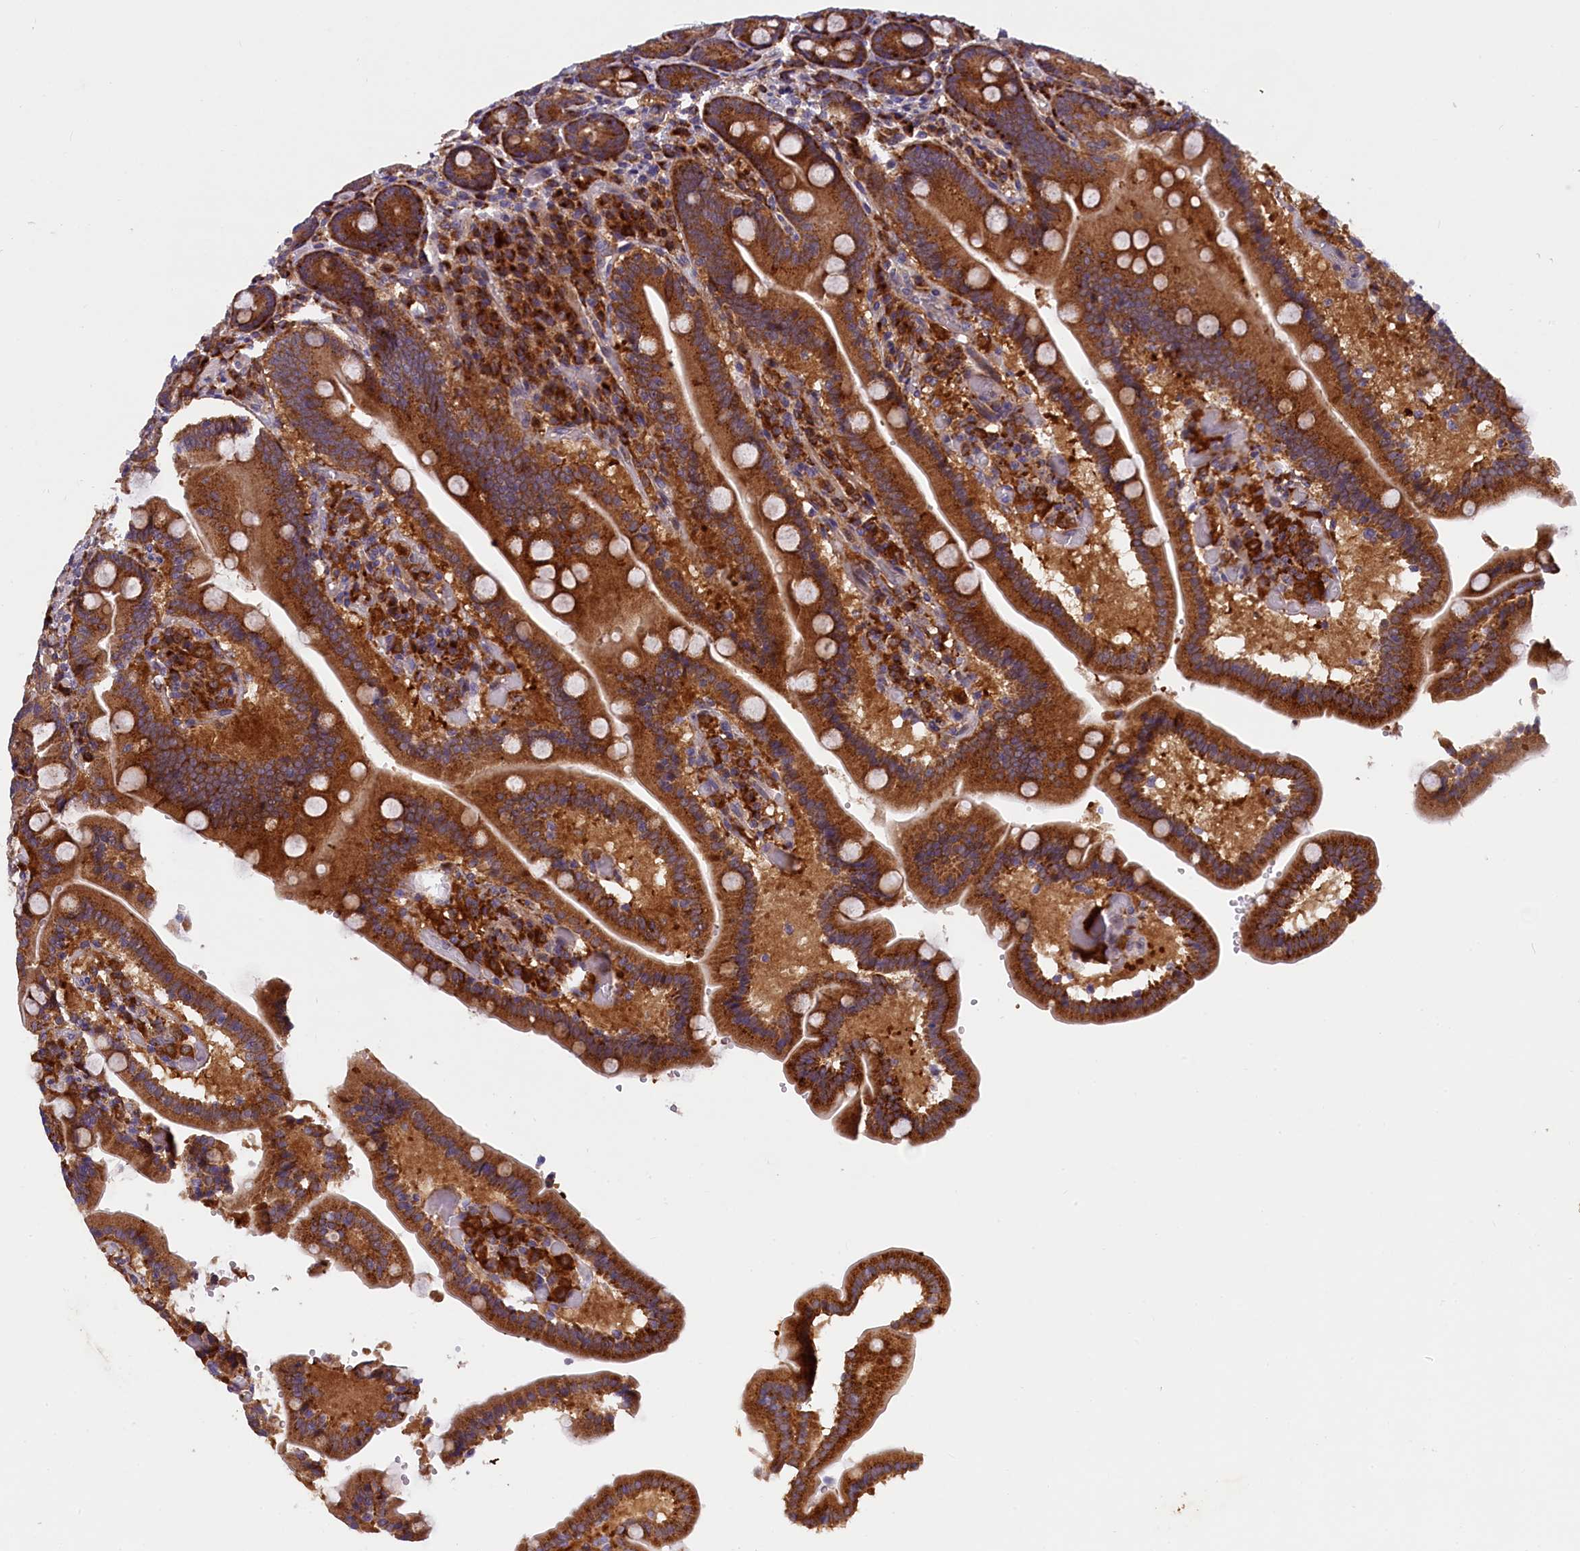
{"staining": {"intensity": "strong", "quantity": ">75%", "location": "cytoplasmic/membranous"}, "tissue": "duodenum", "cell_type": "Glandular cells", "image_type": "normal", "snomed": [{"axis": "morphology", "description": "Normal tissue, NOS"}, {"axis": "topography", "description": "Duodenum"}], "caption": "A brown stain highlights strong cytoplasmic/membranous staining of a protein in glandular cells of benign duodenum. Using DAB (brown) and hematoxylin (blue) stains, captured at high magnification using brightfield microscopy.", "gene": "NAIP", "patient": {"sex": "female", "age": 62}}